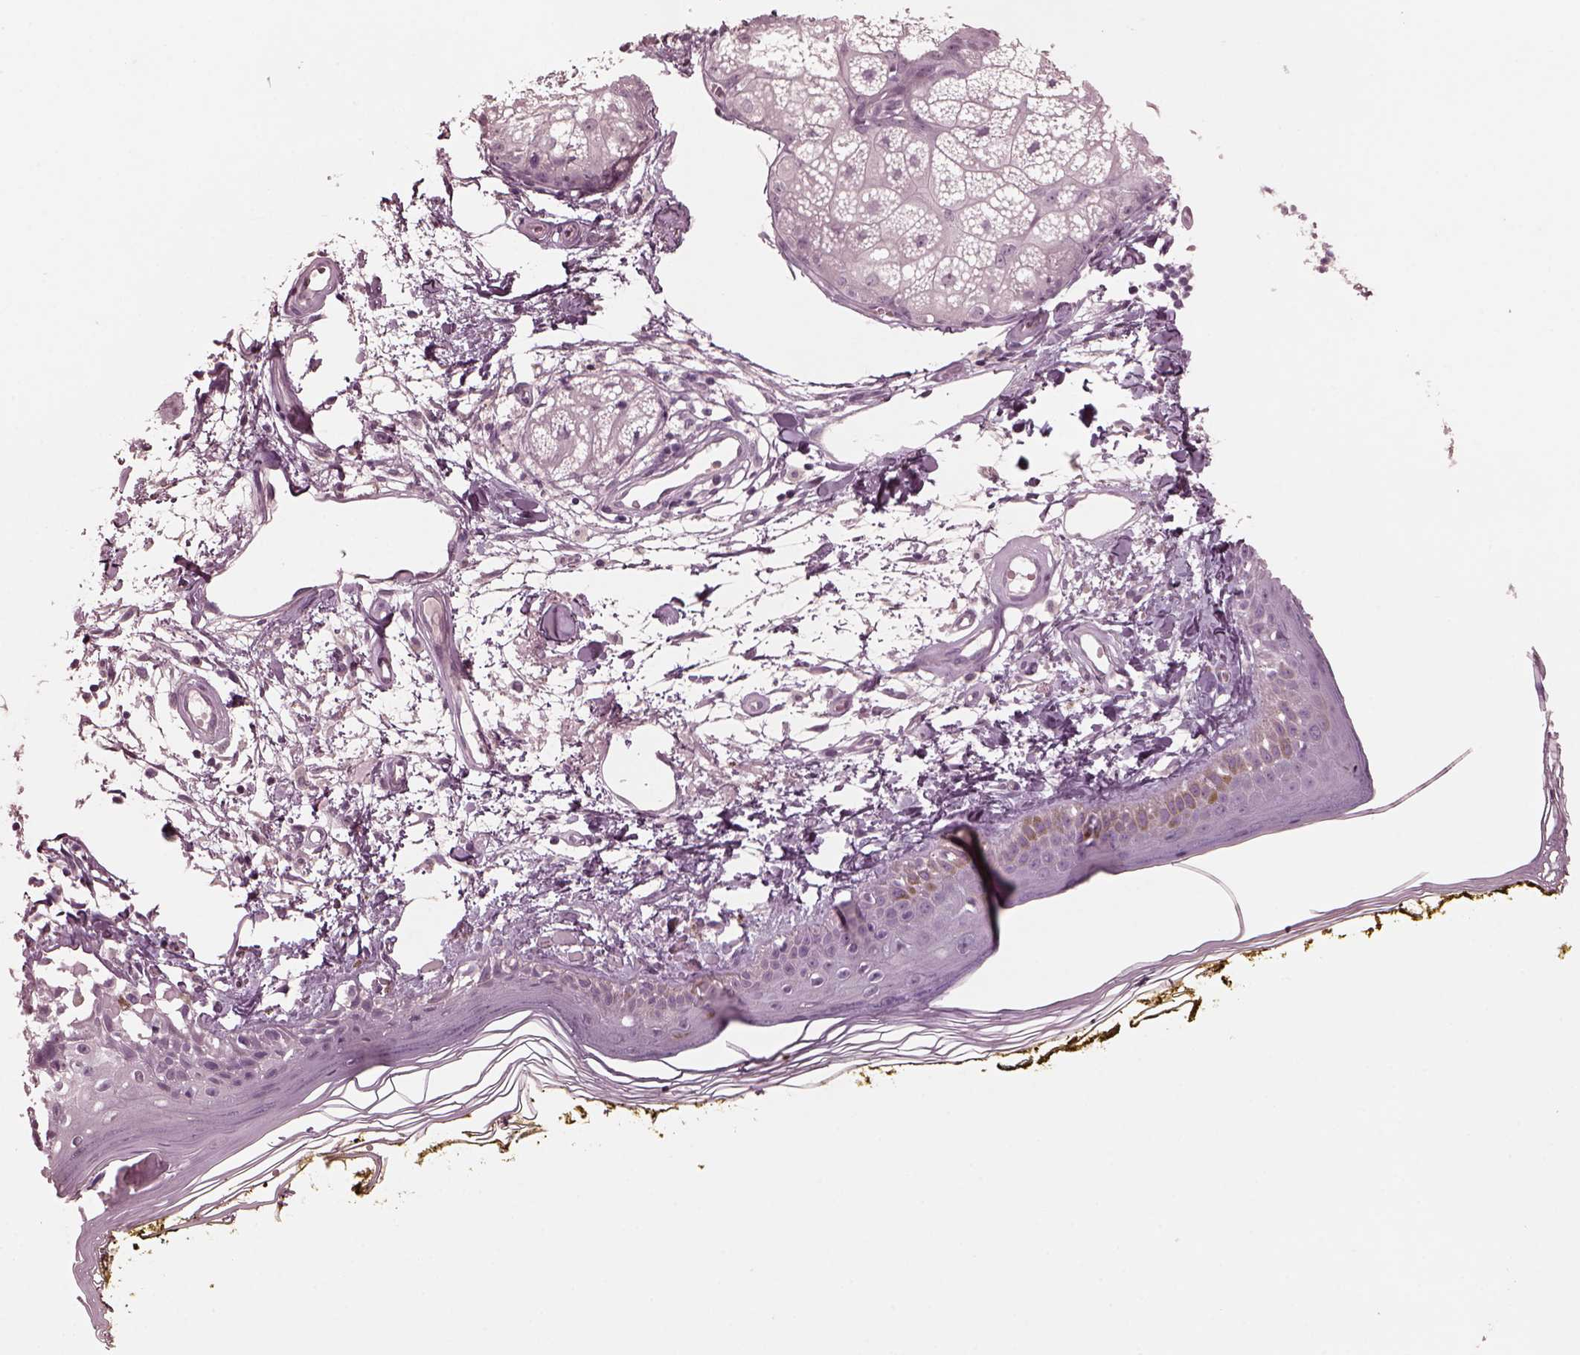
{"staining": {"intensity": "negative", "quantity": "none", "location": "none"}, "tissue": "skin", "cell_type": "Fibroblasts", "image_type": "normal", "snomed": [{"axis": "morphology", "description": "Normal tissue, NOS"}, {"axis": "topography", "description": "Skin"}], "caption": "An immunohistochemistry photomicrograph of unremarkable skin is shown. There is no staining in fibroblasts of skin.", "gene": "CGA", "patient": {"sex": "male", "age": 76}}